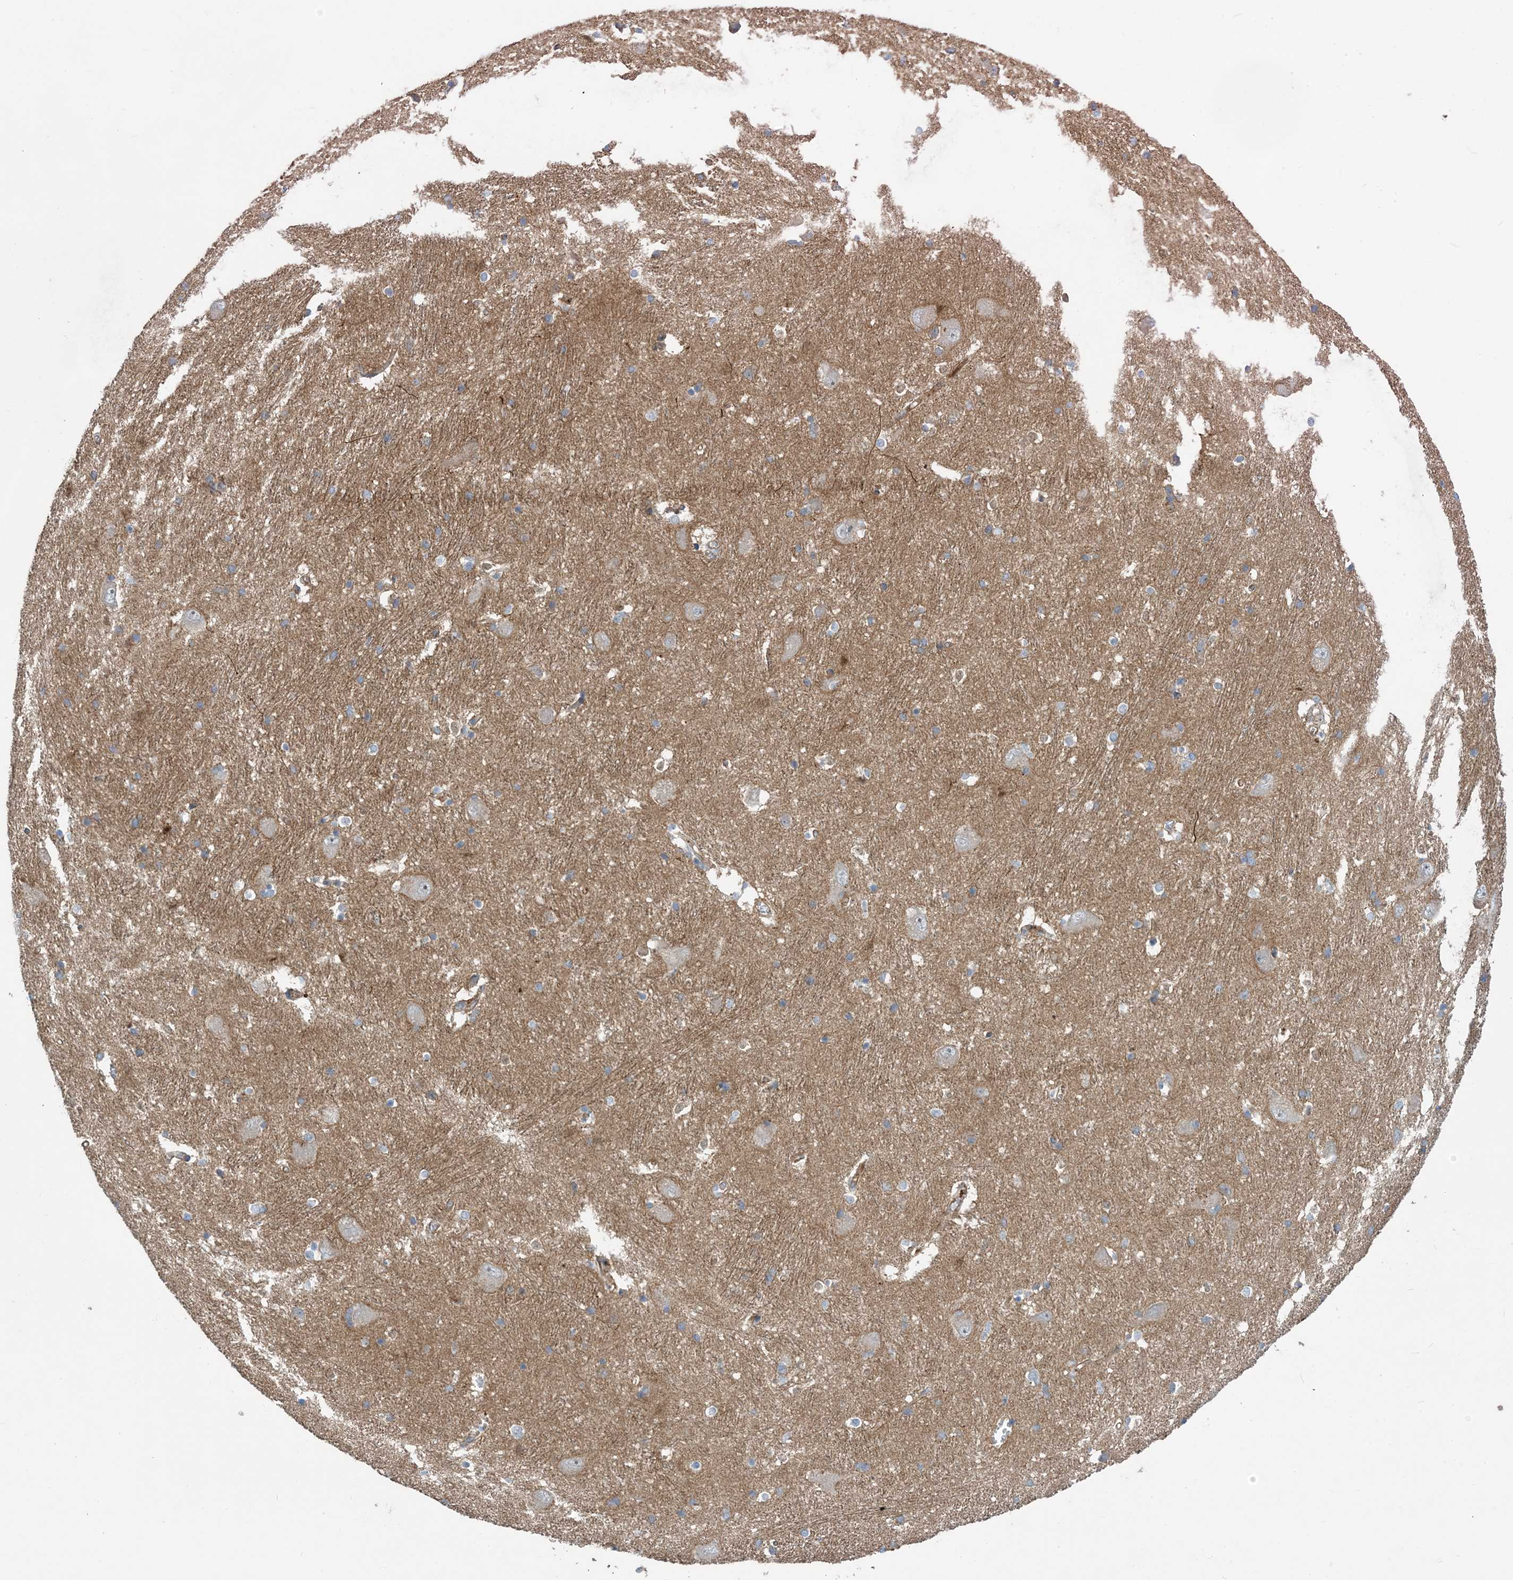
{"staining": {"intensity": "weak", "quantity": "<25%", "location": "cytoplasmic/membranous"}, "tissue": "caudate", "cell_type": "Glial cells", "image_type": "normal", "snomed": [{"axis": "morphology", "description": "Normal tissue, NOS"}, {"axis": "topography", "description": "Lateral ventricle wall"}], "caption": "High power microscopy micrograph of an IHC image of benign caudate, revealing no significant expression in glial cells.", "gene": "AOC1", "patient": {"sex": "male", "age": 37}}